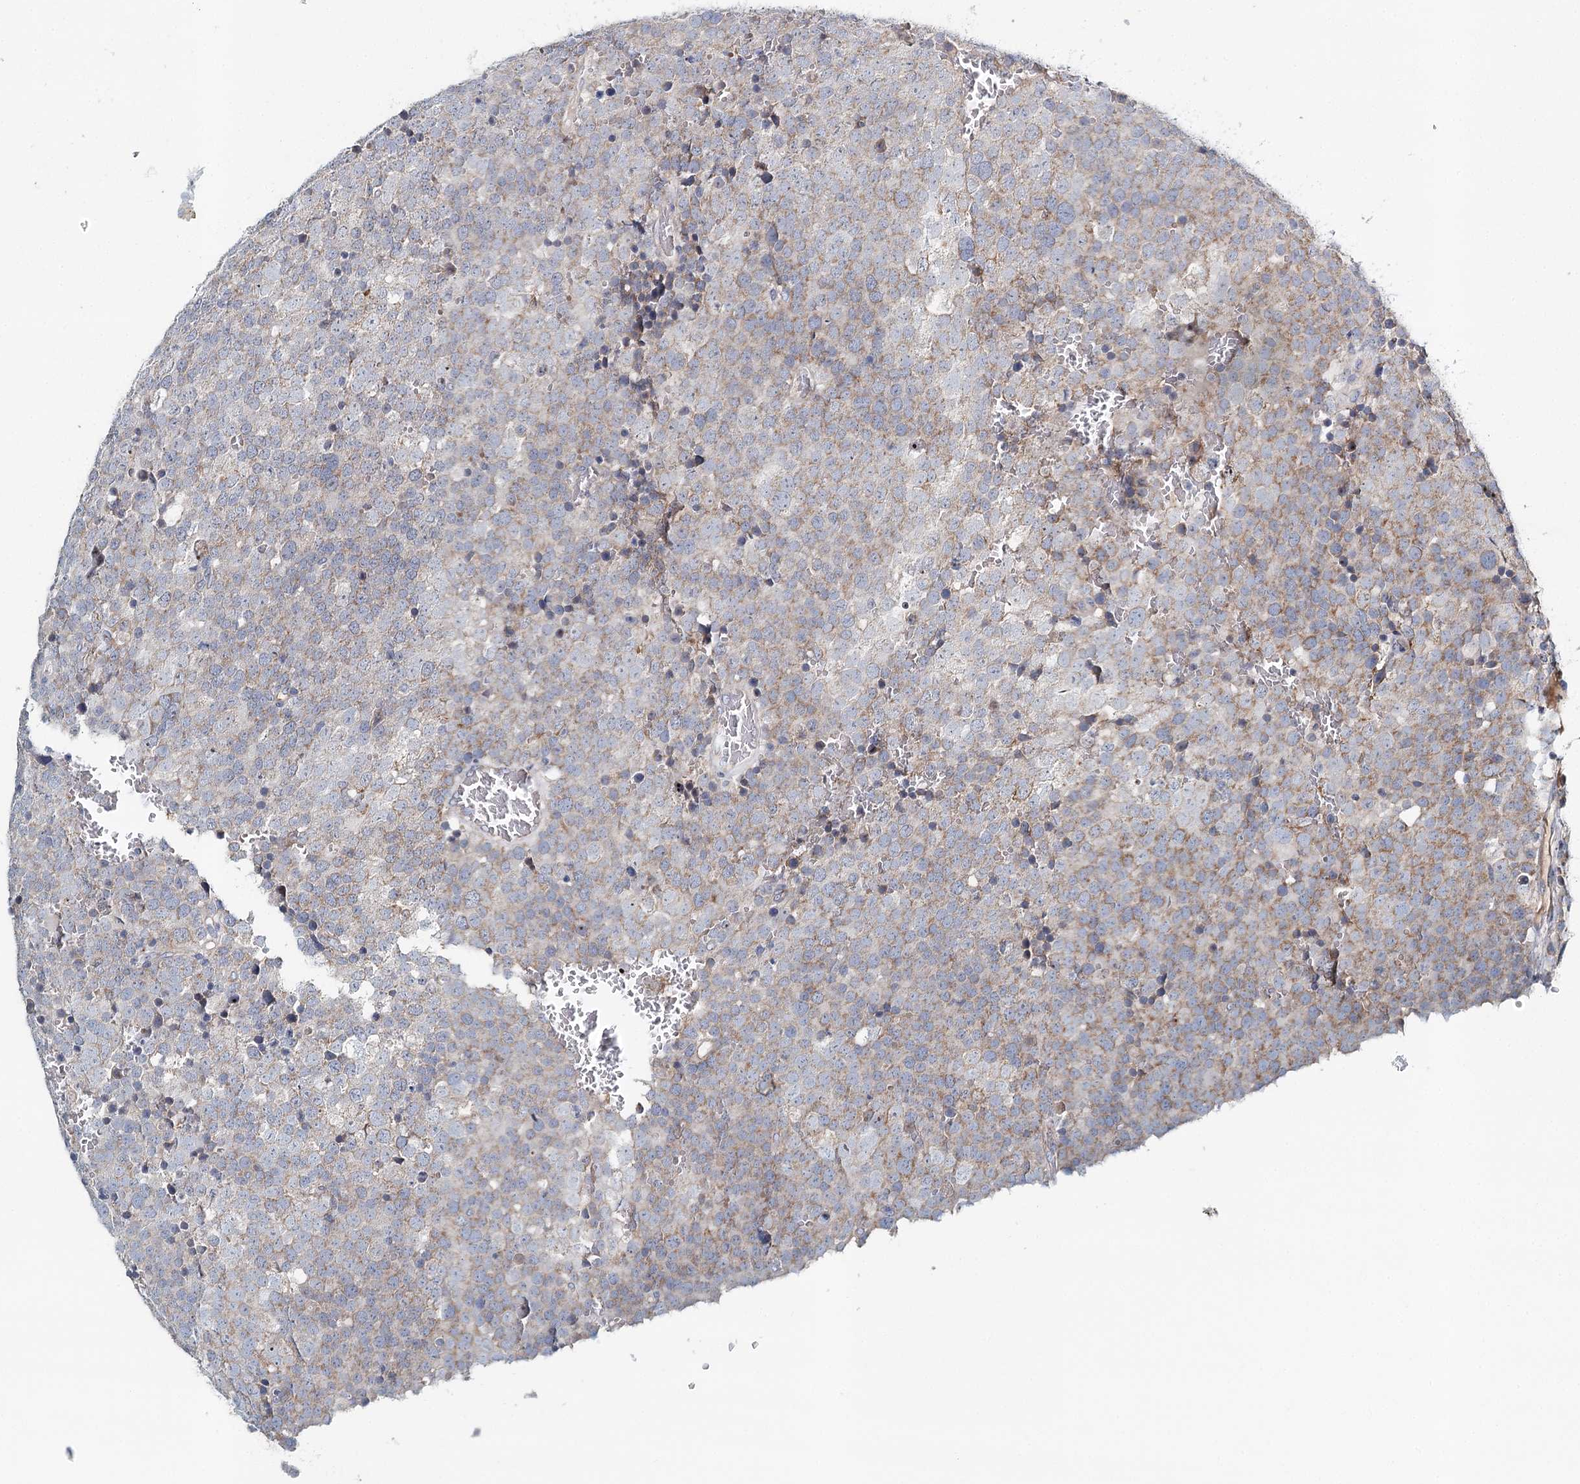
{"staining": {"intensity": "weak", "quantity": "25%-75%", "location": "cytoplasmic/membranous"}, "tissue": "testis cancer", "cell_type": "Tumor cells", "image_type": "cancer", "snomed": [{"axis": "morphology", "description": "Seminoma, NOS"}, {"axis": "topography", "description": "Testis"}], "caption": "Weak cytoplasmic/membranous expression is appreciated in approximately 25%-75% of tumor cells in testis cancer (seminoma).", "gene": "RBM43", "patient": {"sex": "male", "age": 71}}